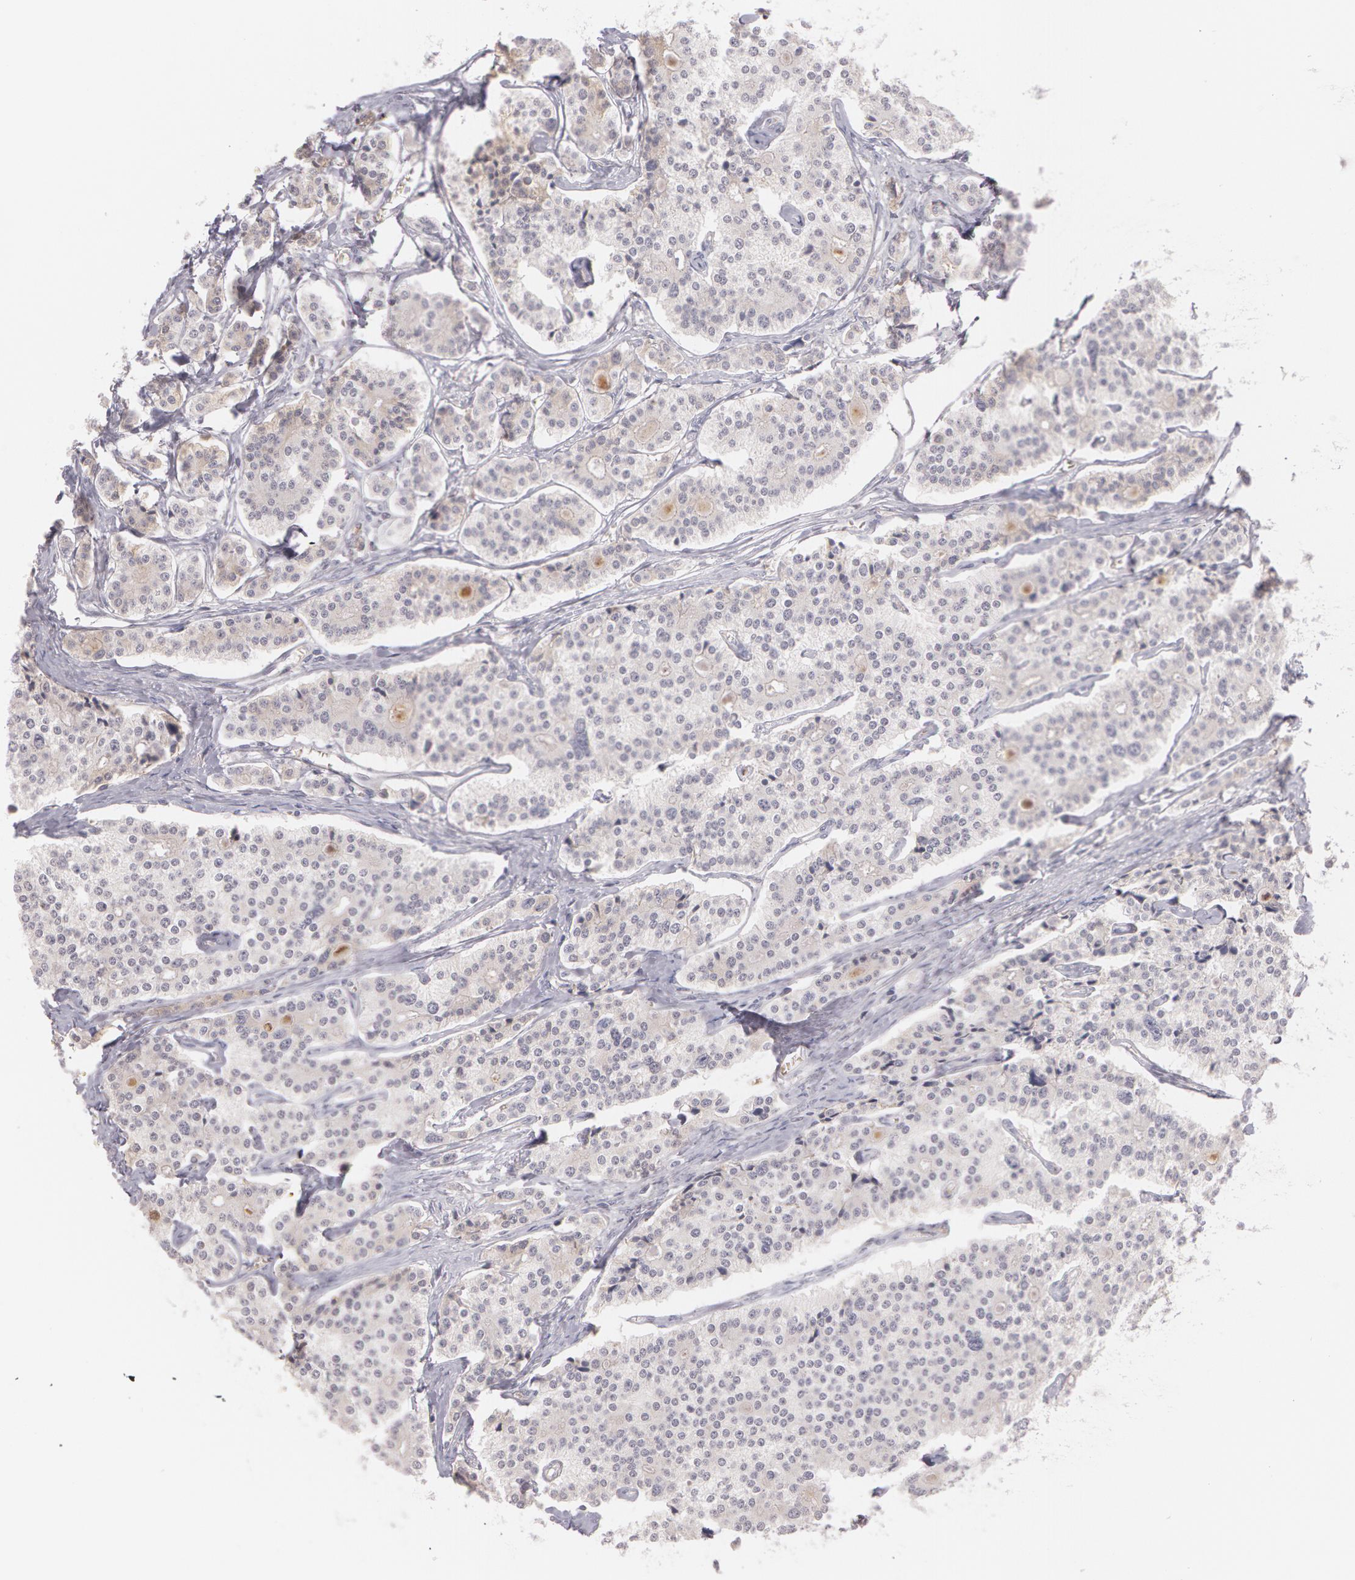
{"staining": {"intensity": "weak", "quantity": "<25%", "location": "cytoplasmic/membranous"}, "tissue": "carcinoid", "cell_type": "Tumor cells", "image_type": "cancer", "snomed": [{"axis": "morphology", "description": "Carcinoid, malignant, NOS"}, {"axis": "topography", "description": "Small intestine"}], "caption": "Carcinoid stained for a protein using immunohistochemistry (IHC) displays no staining tumor cells.", "gene": "LBP", "patient": {"sex": "male", "age": 63}}